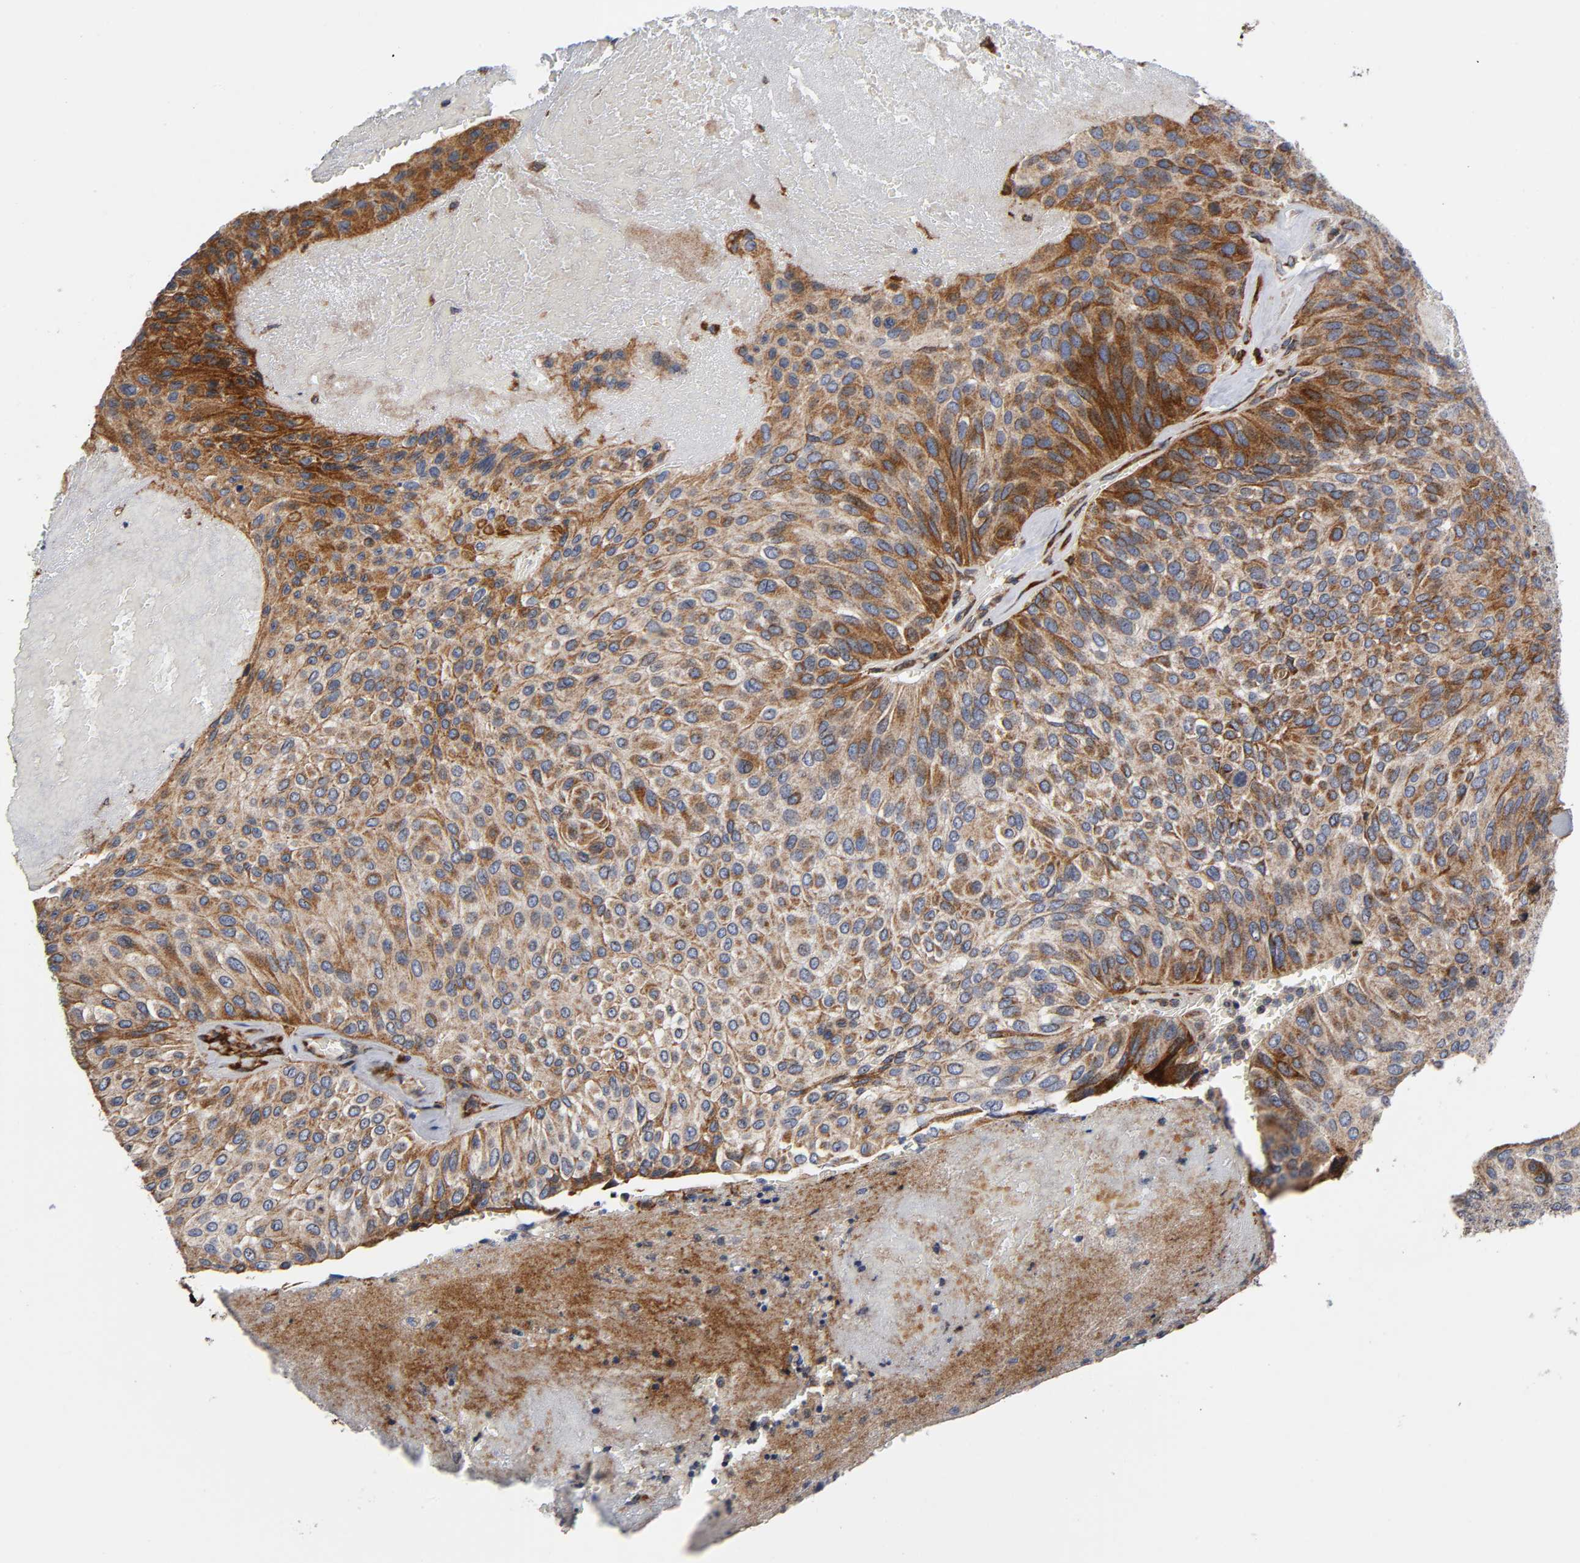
{"staining": {"intensity": "moderate", "quantity": "25%-75%", "location": "cytoplasmic/membranous"}, "tissue": "urothelial cancer", "cell_type": "Tumor cells", "image_type": "cancer", "snomed": [{"axis": "morphology", "description": "Urothelial carcinoma, High grade"}, {"axis": "topography", "description": "Urinary bladder"}], "caption": "There is medium levels of moderate cytoplasmic/membranous expression in tumor cells of urothelial carcinoma (high-grade), as demonstrated by immunohistochemical staining (brown color).", "gene": "MAP3K1", "patient": {"sex": "male", "age": 66}}